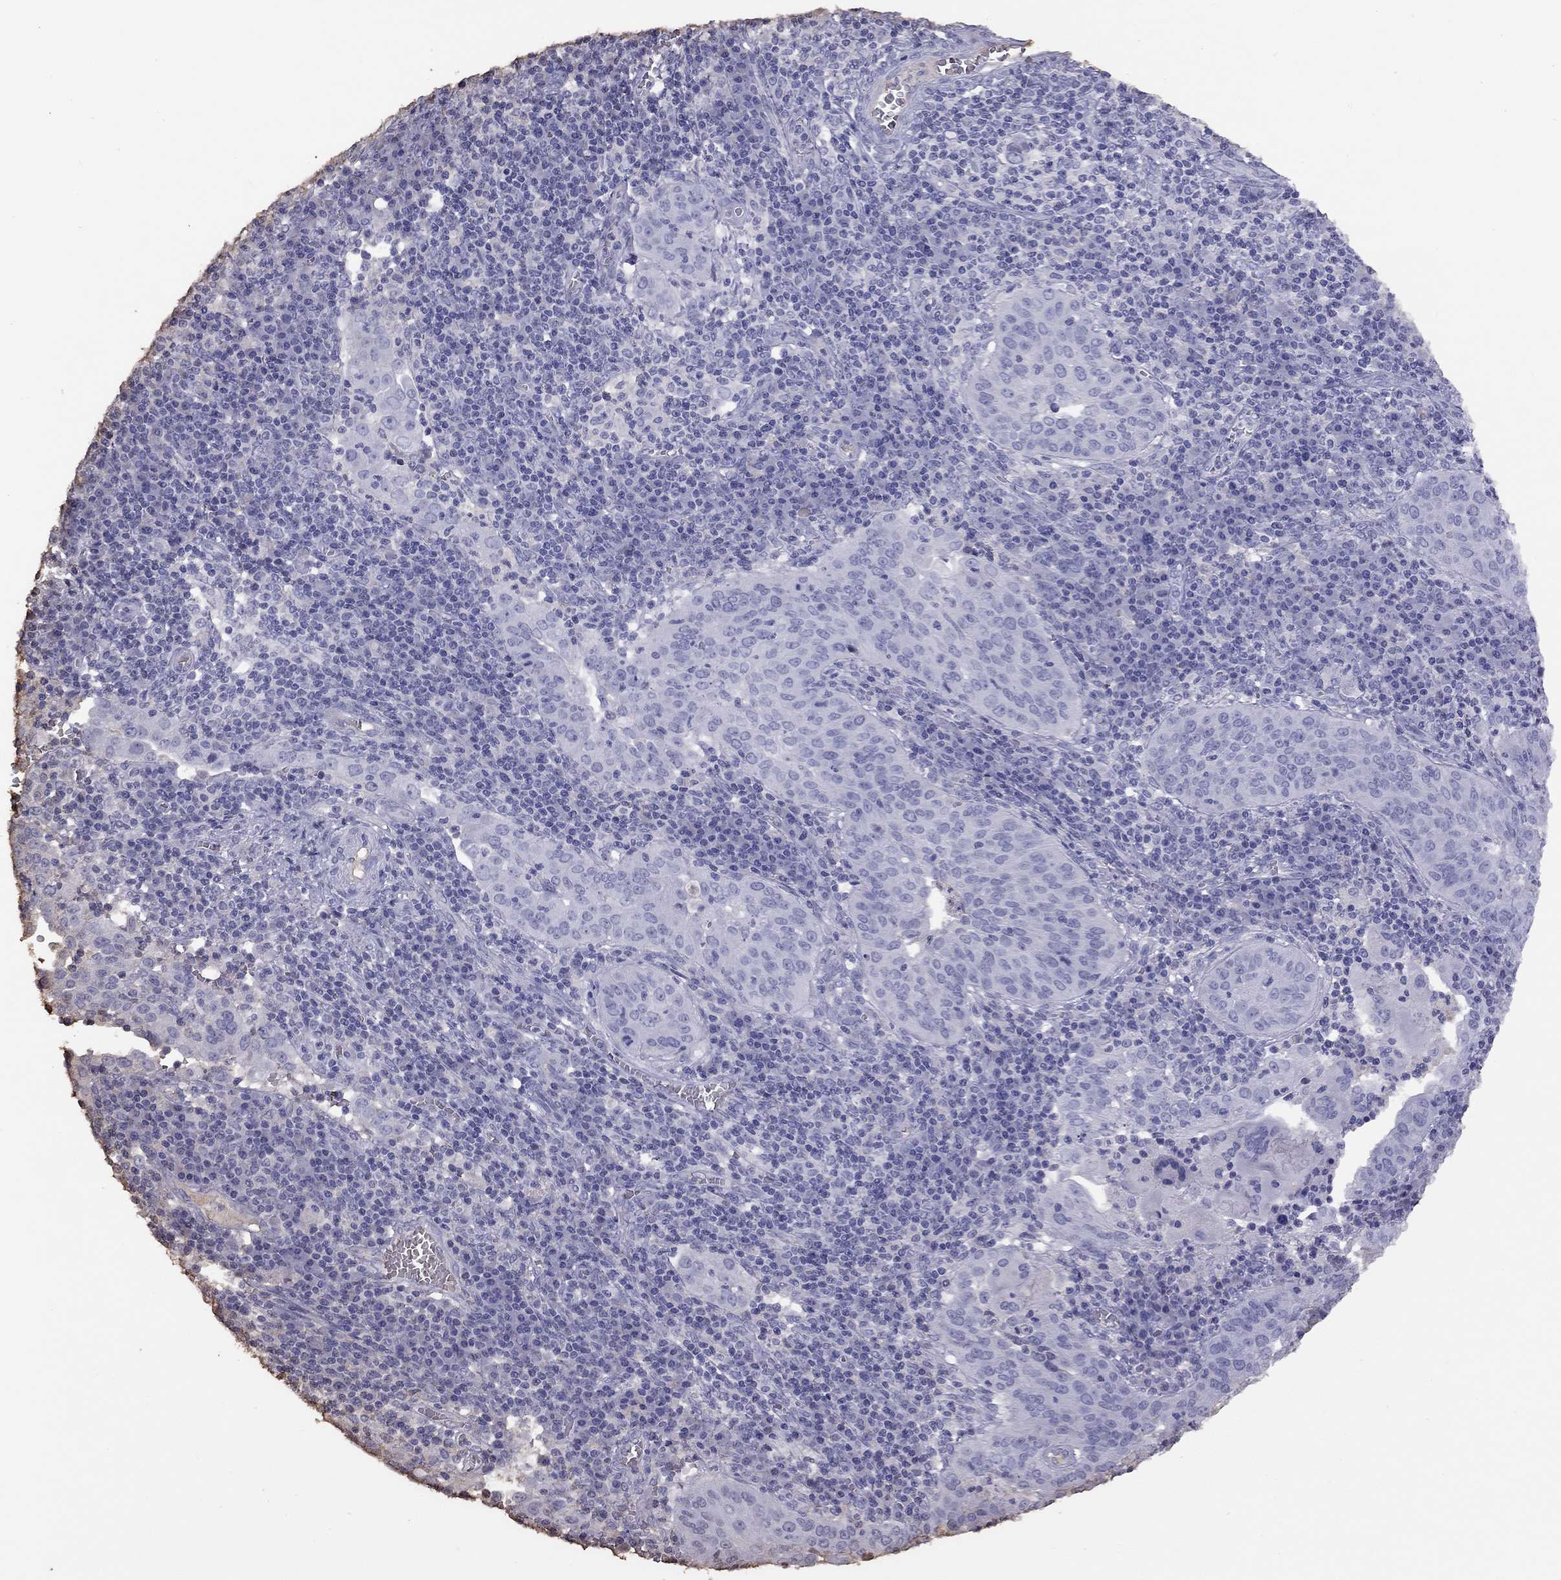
{"staining": {"intensity": "negative", "quantity": "none", "location": "none"}, "tissue": "cervical cancer", "cell_type": "Tumor cells", "image_type": "cancer", "snomed": [{"axis": "morphology", "description": "Squamous cell carcinoma, NOS"}, {"axis": "topography", "description": "Cervix"}], "caption": "Tumor cells show no significant expression in cervical squamous cell carcinoma.", "gene": "SUN3", "patient": {"sex": "female", "age": 39}}